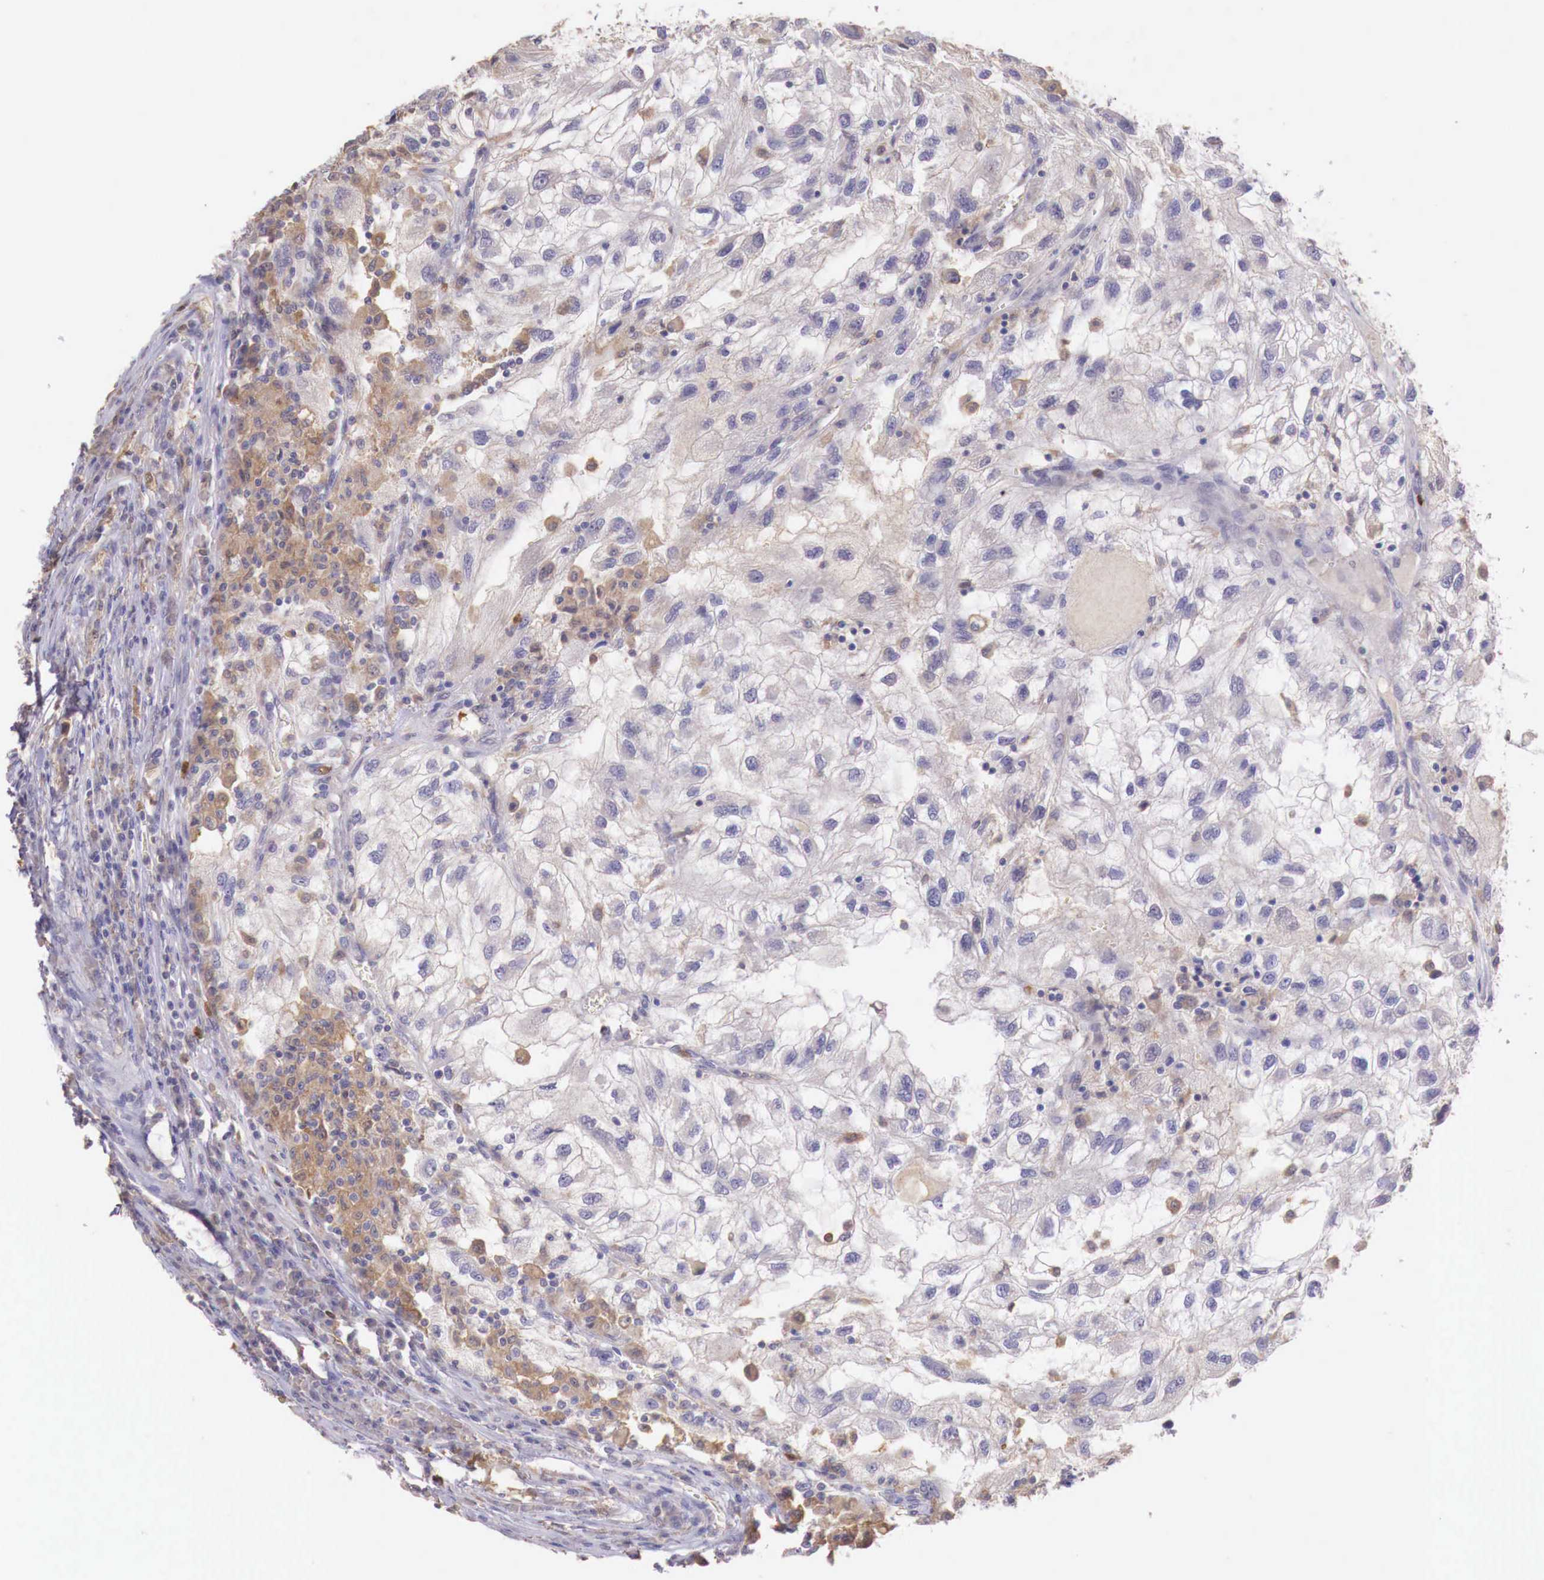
{"staining": {"intensity": "moderate", "quantity": "<25%", "location": "cytoplasmic/membranous"}, "tissue": "renal cancer", "cell_type": "Tumor cells", "image_type": "cancer", "snomed": [{"axis": "morphology", "description": "Normal tissue, NOS"}, {"axis": "morphology", "description": "Adenocarcinoma, NOS"}, {"axis": "topography", "description": "Kidney"}], "caption": "A brown stain shows moderate cytoplasmic/membranous staining of a protein in human renal cancer tumor cells.", "gene": "GAB2", "patient": {"sex": "male", "age": 71}}